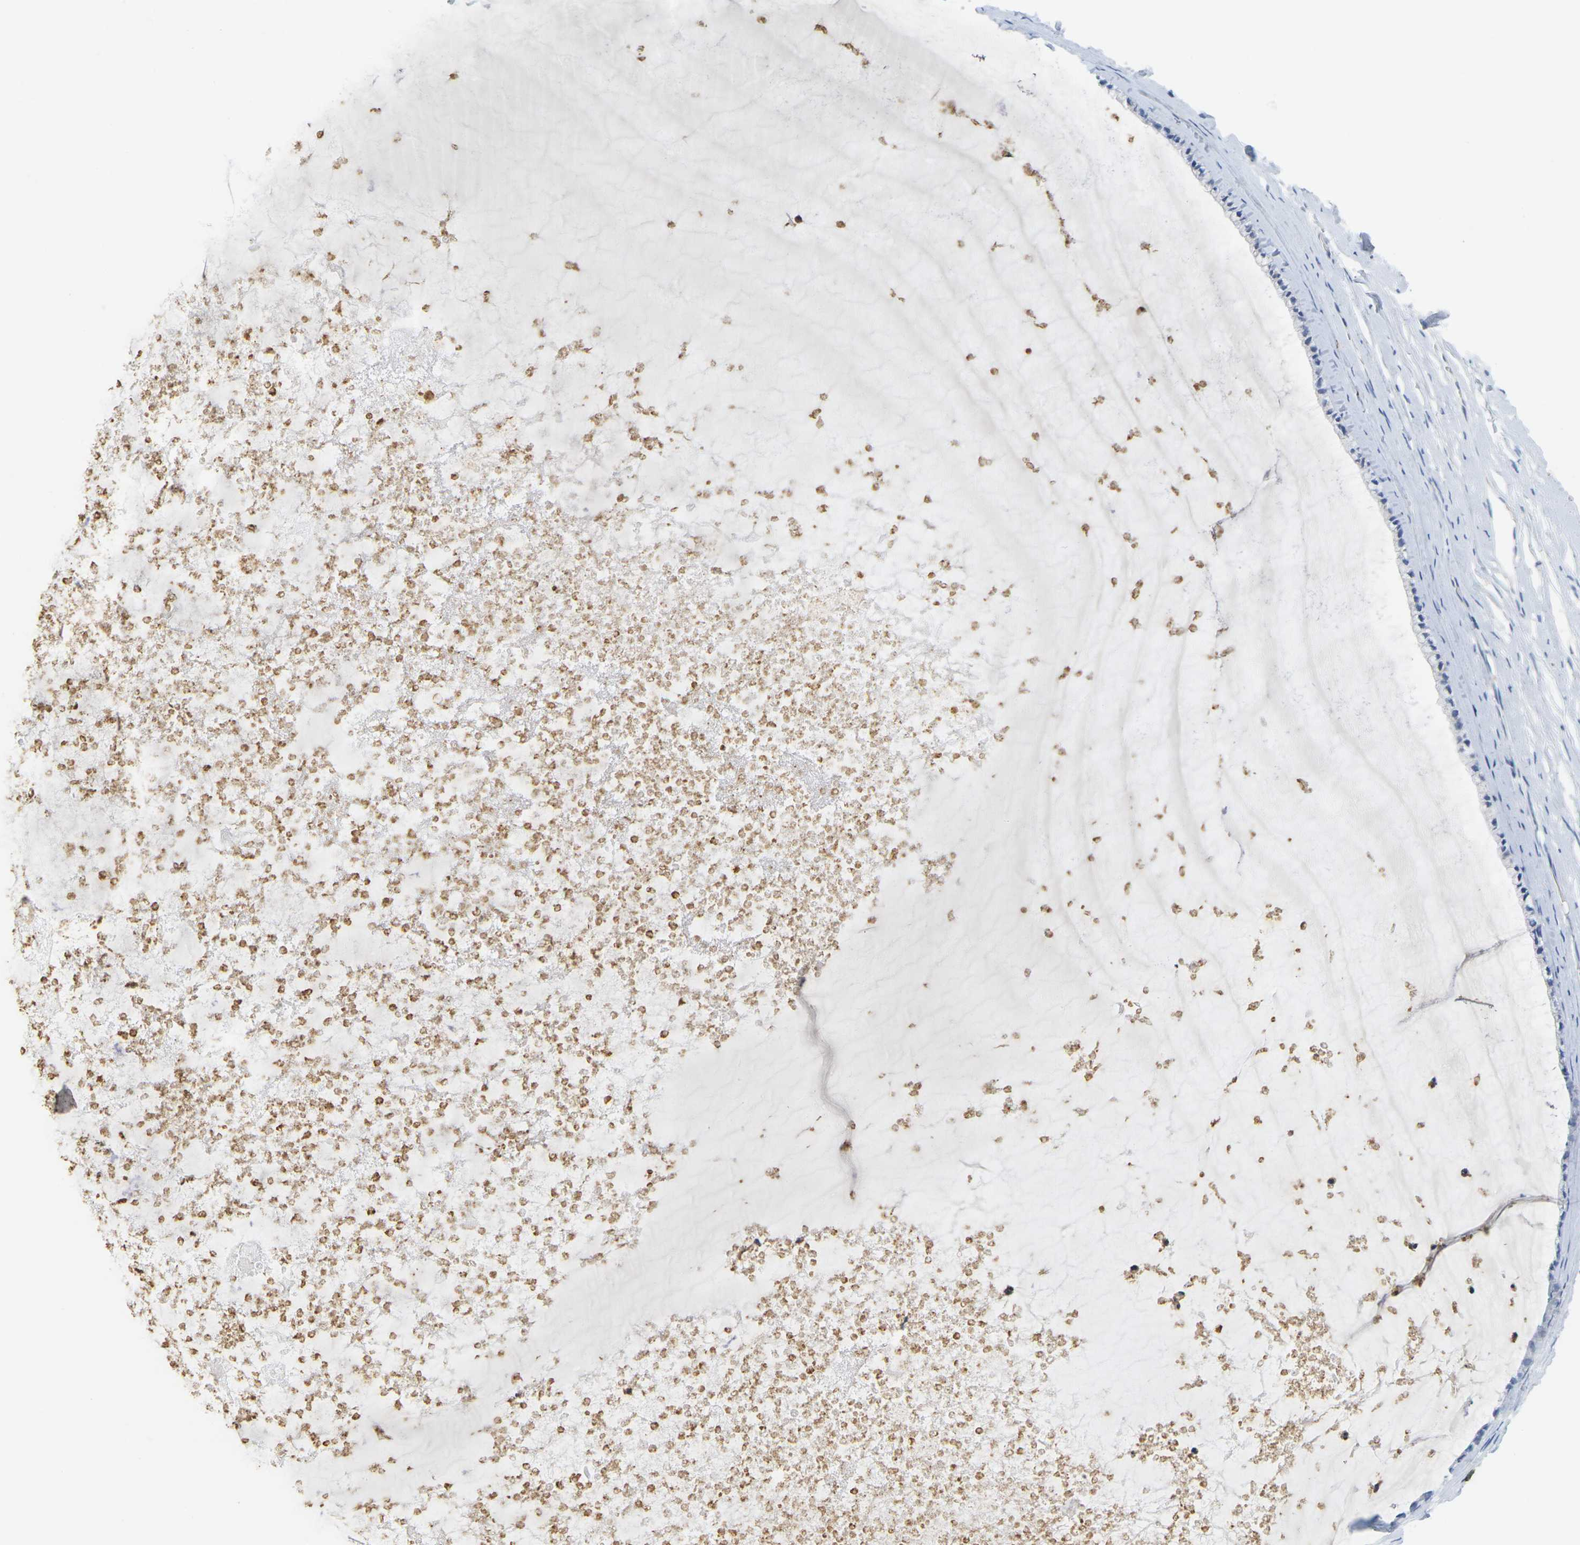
{"staining": {"intensity": "negative", "quantity": "none", "location": "none"}, "tissue": "cervix", "cell_type": "Glandular cells", "image_type": "normal", "snomed": [{"axis": "morphology", "description": "Normal tissue, NOS"}, {"axis": "topography", "description": "Cervix"}], "caption": "Immunohistochemistry (IHC) micrograph of unremarkable cervix stained for a protein (brown), which exhibits no positivity in glandular cells.", "gene": "KLK5", "patient": {"sex": "female", "age": 39}}